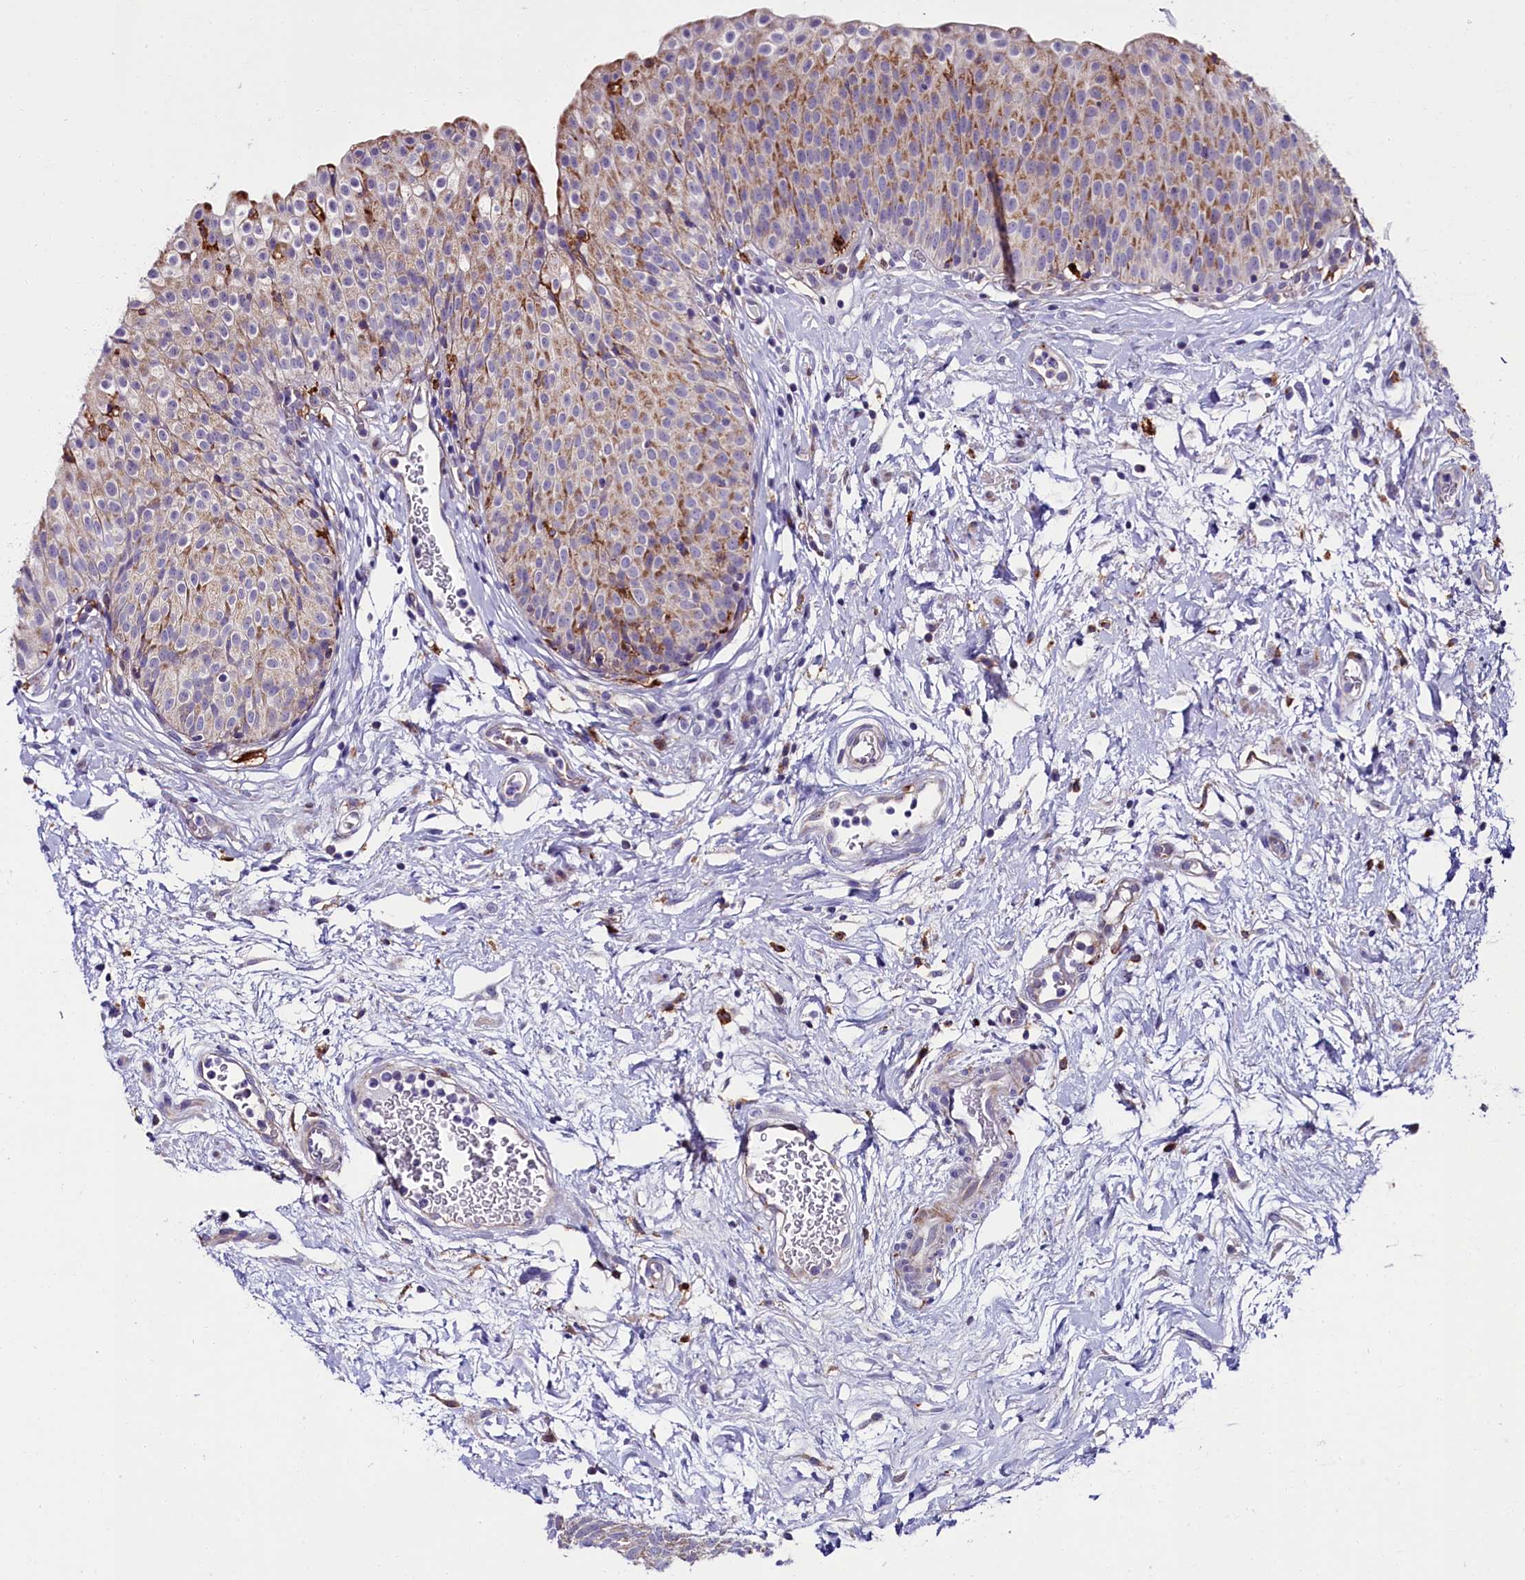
{"staining": {"intensity": "moderate", "quantity": "25%-75%", "location": "cytoplasmic/membranous"}, "tissue": "urinary bladder", "cell_type": "Urothelial cells", "image_type": "normal", "snomed": [{"axis": "morphology", "description": "Normal tissue, NOS"}, {"axis": "topography", "description": "Urinary bladder"}], "caption": "Immunohistochemical staining of normal urinary bladder reveals 25%-75% levels of moderate cytoplasmic/membranous protein expression in about 25%-75% of urothelial cells.", "gene": "IL20RA", "patient": {"sex": "male", "age": 55}}